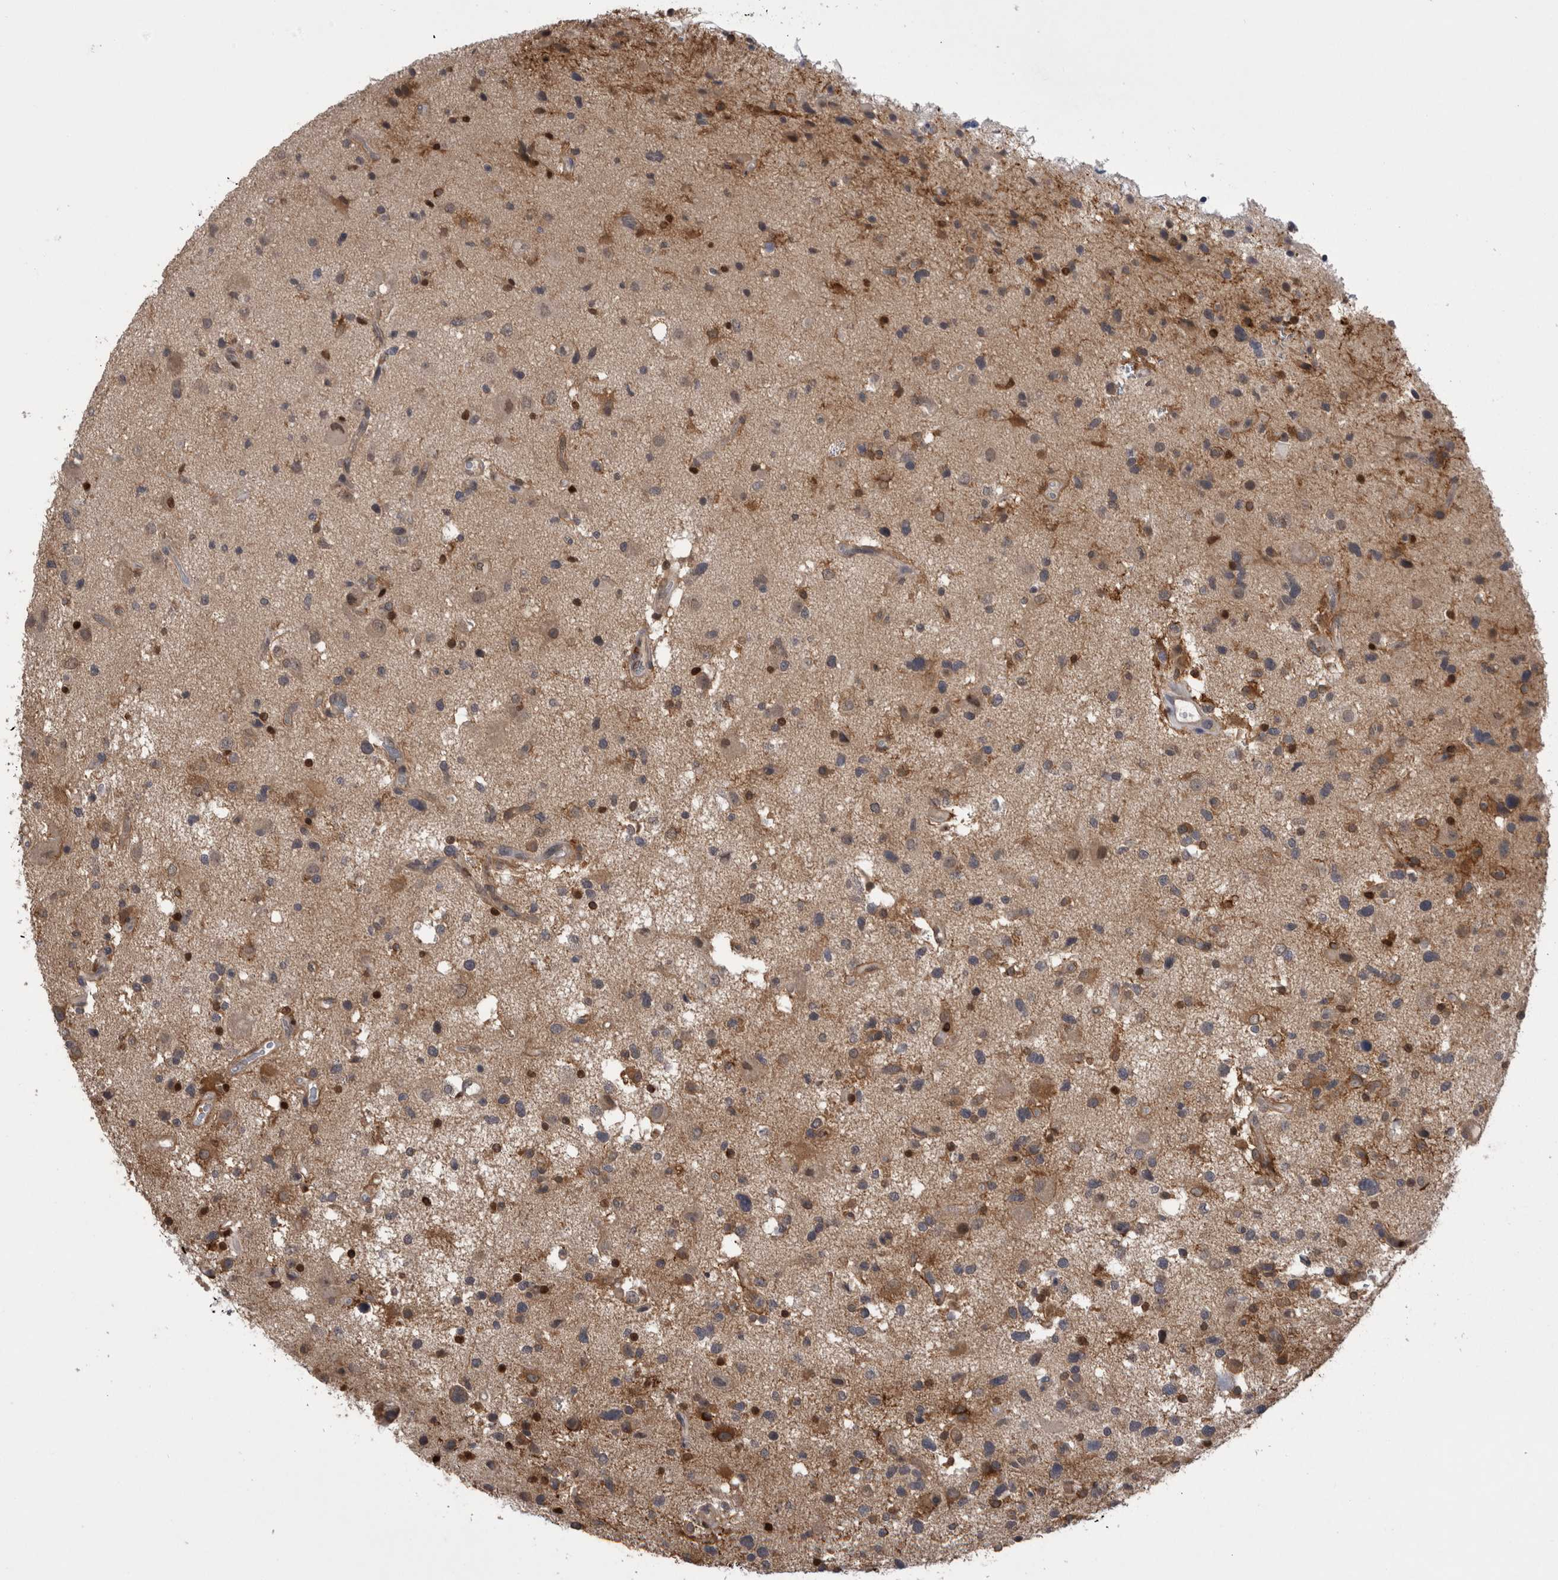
{"staining": {"intensity": "moderate", "quantity": "25%-75%", "location": "cytoplasmic/membranous"}, "tissue": "glioma", "cell_type": "Tumor cells", "image_type": "cancer", "snomed": [{"axis": "morphology", "description": "Glioma, malignant, High grade"}, {"axis": "topography", "description": "Brain"}], "caption": "Moderate cytoplasmic/membranous expression for a protein is appreciated in approximately 25%-75% of tumor cells of glioma using immunohistochemistry.", "gene": "NFATC2", "patient": {"sex": "male", "age": 33}}